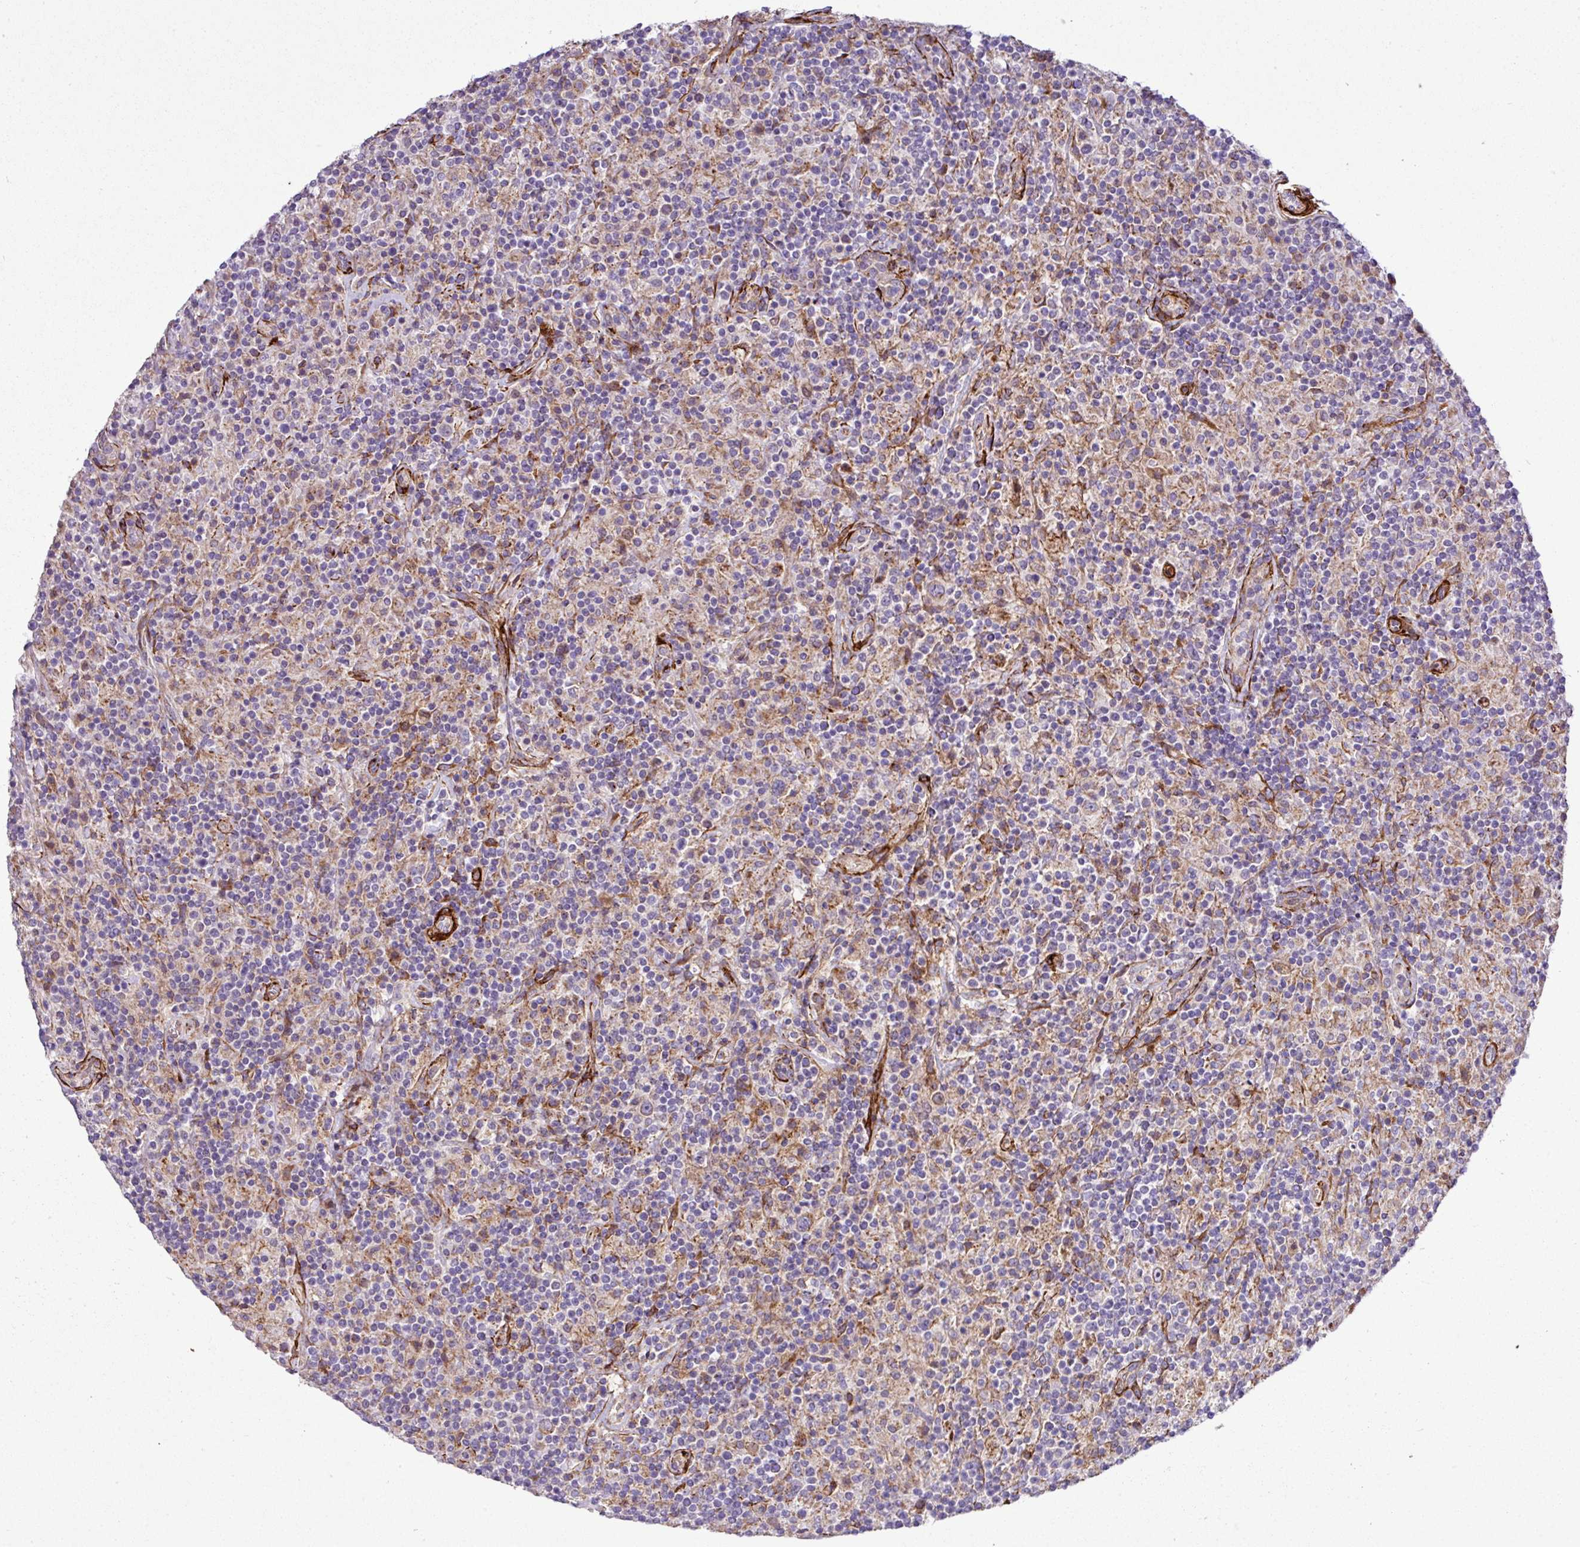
{"staining": {"intensity": "moderate", "quantity": "<25%", "location": "cytoplasmic/membranous"}, "tissue": "lymphoma", "cell_type": "Tumor cells", "image_type": "cancer", "snomed": [{"axis": "morphology", "description": "Hodgkin's disease, NOS"}, {"axis": "topography", "description": "Lymph node"}], "caption": "Hodgkin's disease stained with a protein marker displays moderate staining in tumor cells.", "gene": "FAM47E", "patient": {"sex": "male", "age": 70}}